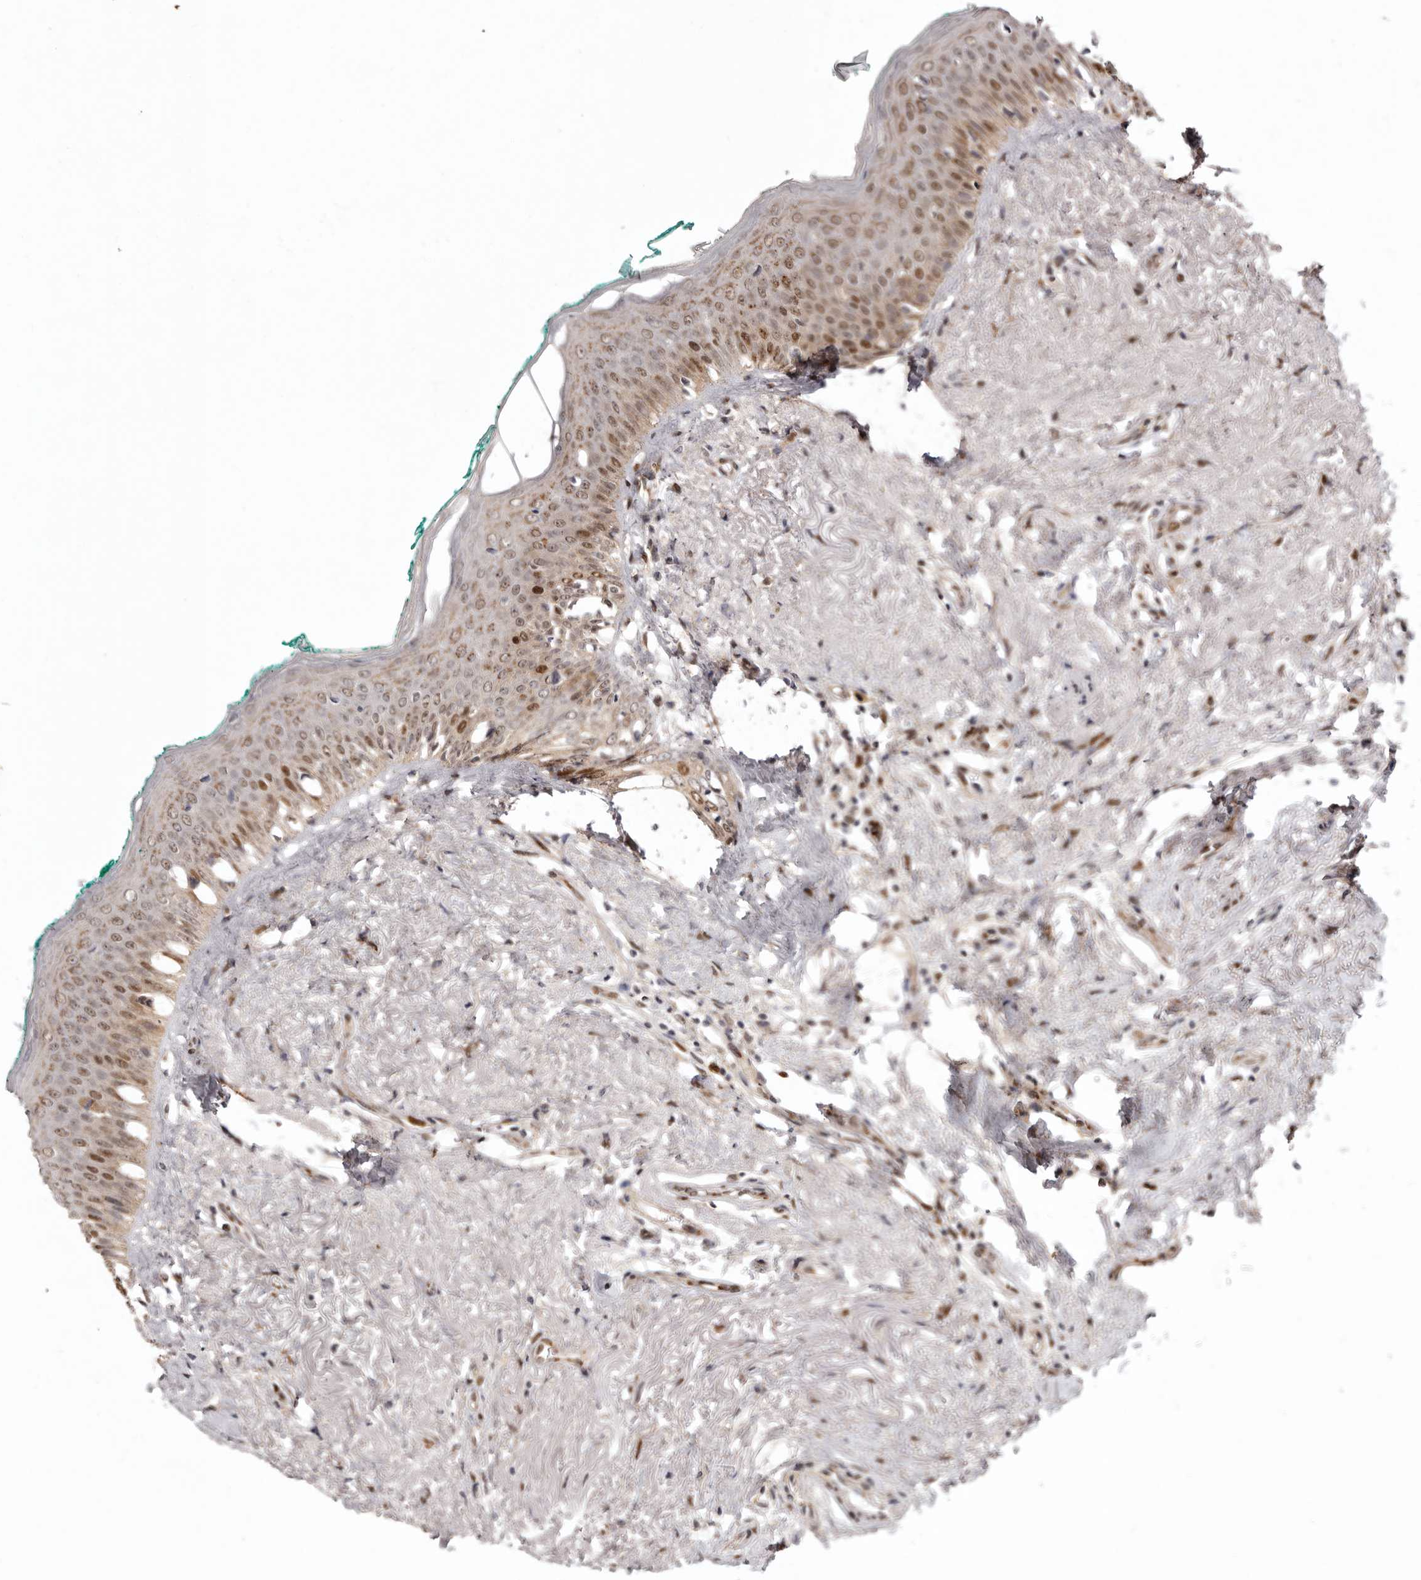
{"staining": {"intensity": "moderate", "quantity": ">75%", "location": "cytoplasmic/membranous,nuclear"}, "tissue": "oral mucosa", "cell_type": "Squamous epithelial cells", "image_type": "normal", "snomed": [{"axis": "morphology", "description": "Normal tissue, NOS"}, {"axis": "topography", "description": "Oral tissue"}], "caption": "DAB (3,3'-diaminobenzidine) immunohistochemical staining of benign human oral mucosa displays moderate cytoplasmic/membranous,nuclear protein positivity in about >75% of squamous epithelial cells. (DAB (3,3'-diaminobenzidine) = brown stain, brightfield microscopy at high magnification).", "gene": "NOTCH1", "patient": {"sex": "female", "age": 70}}